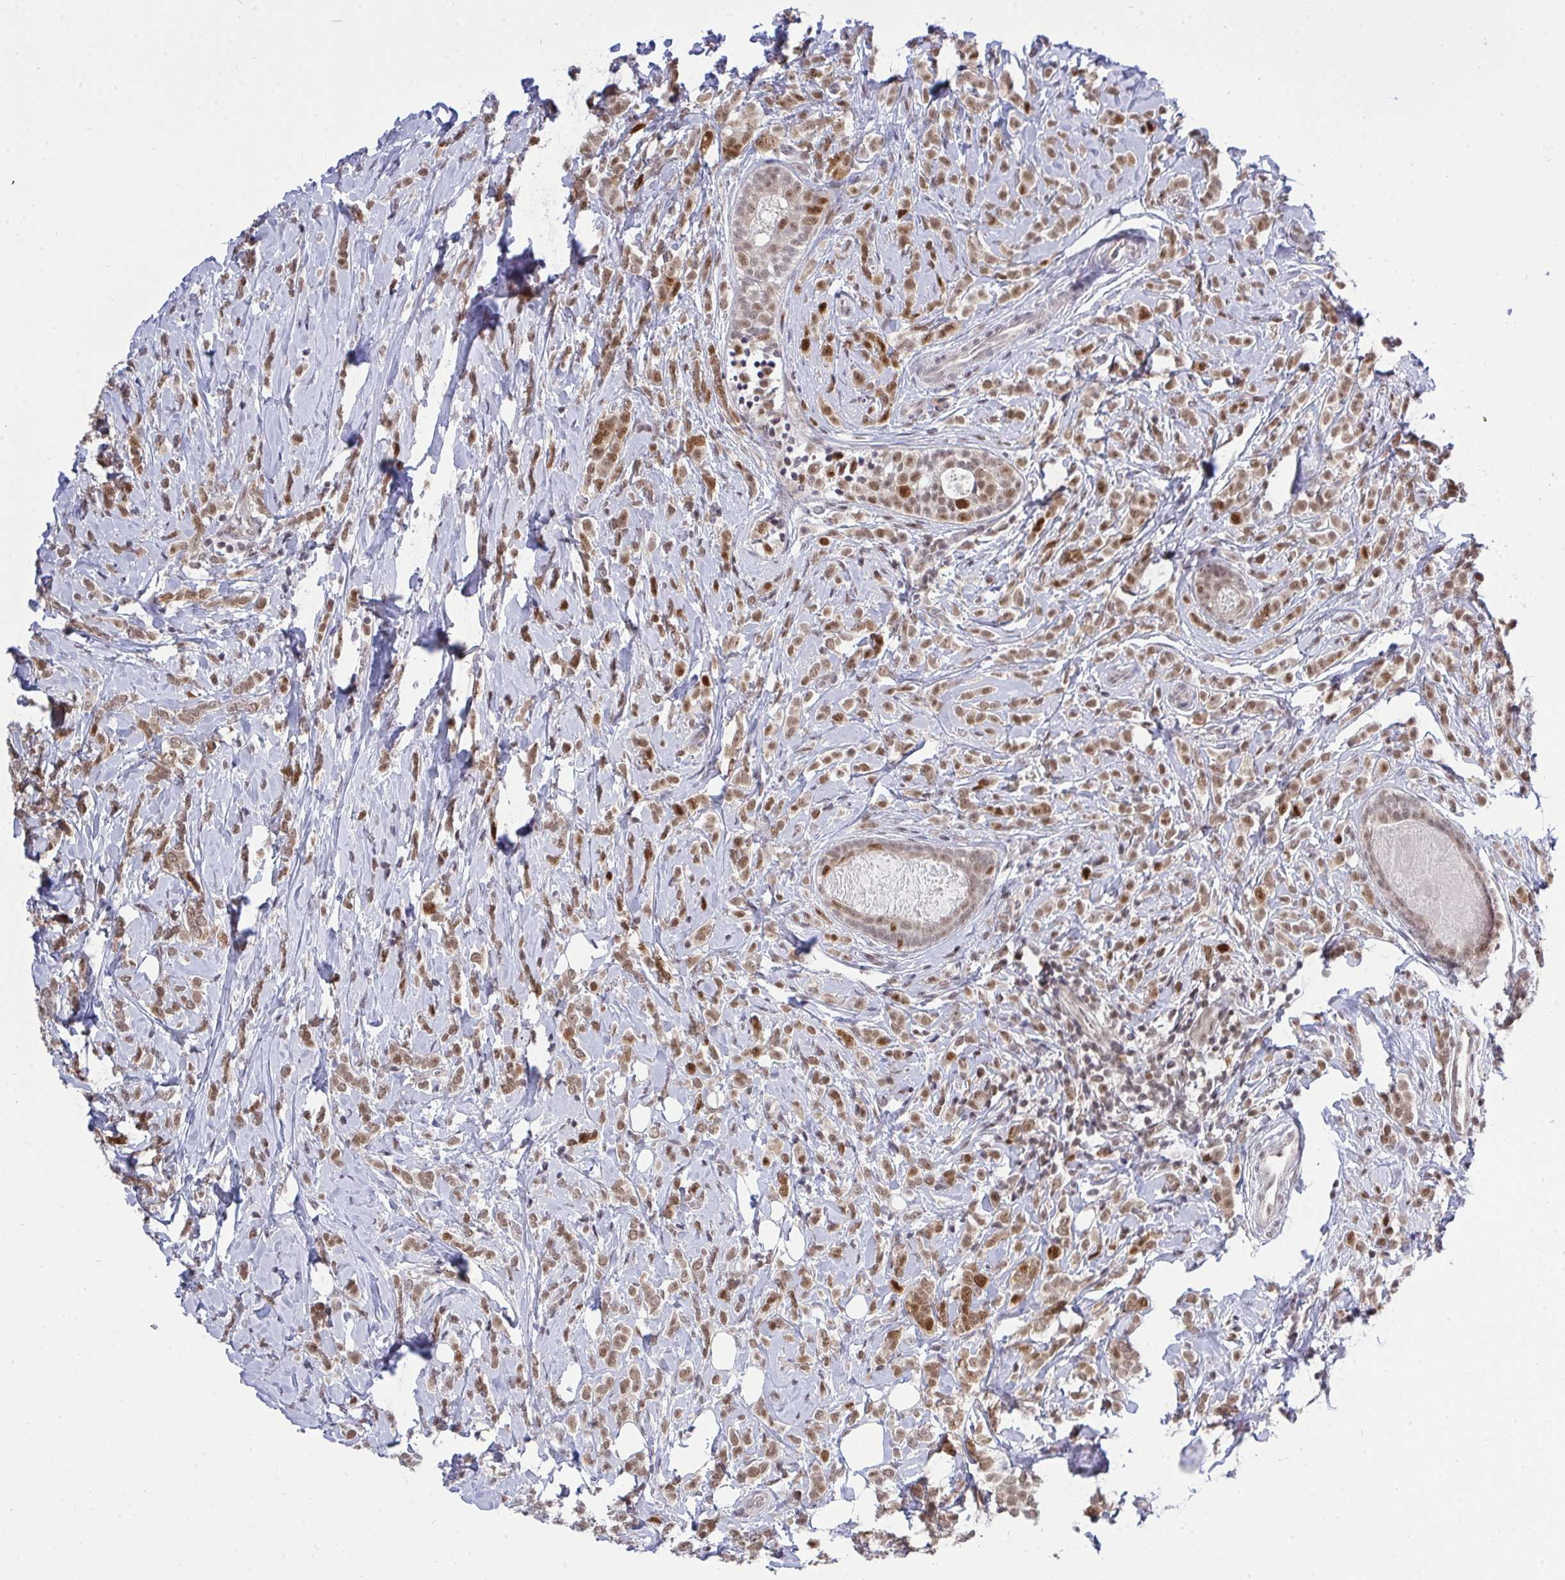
{"staining": {"intensity": "moderate", "quantity": ">75%", "location": "nuclear"}, "tissue": "breast cancer", "cell_type": "Tumor cells", "image_type": "cancer", "snomed": [{"axis": "morphology", "description": "Lobular carcinoma"}, {"axis": "topography", "description": "Breast"}], "caption": "This micrograph reveals immunohistochemistry staining of breast cancer, with medium moderate nuclear expression in about >75% of tumor cells.", "gene": "RFC4", "patient": {"sex": "female", "age": 49}}